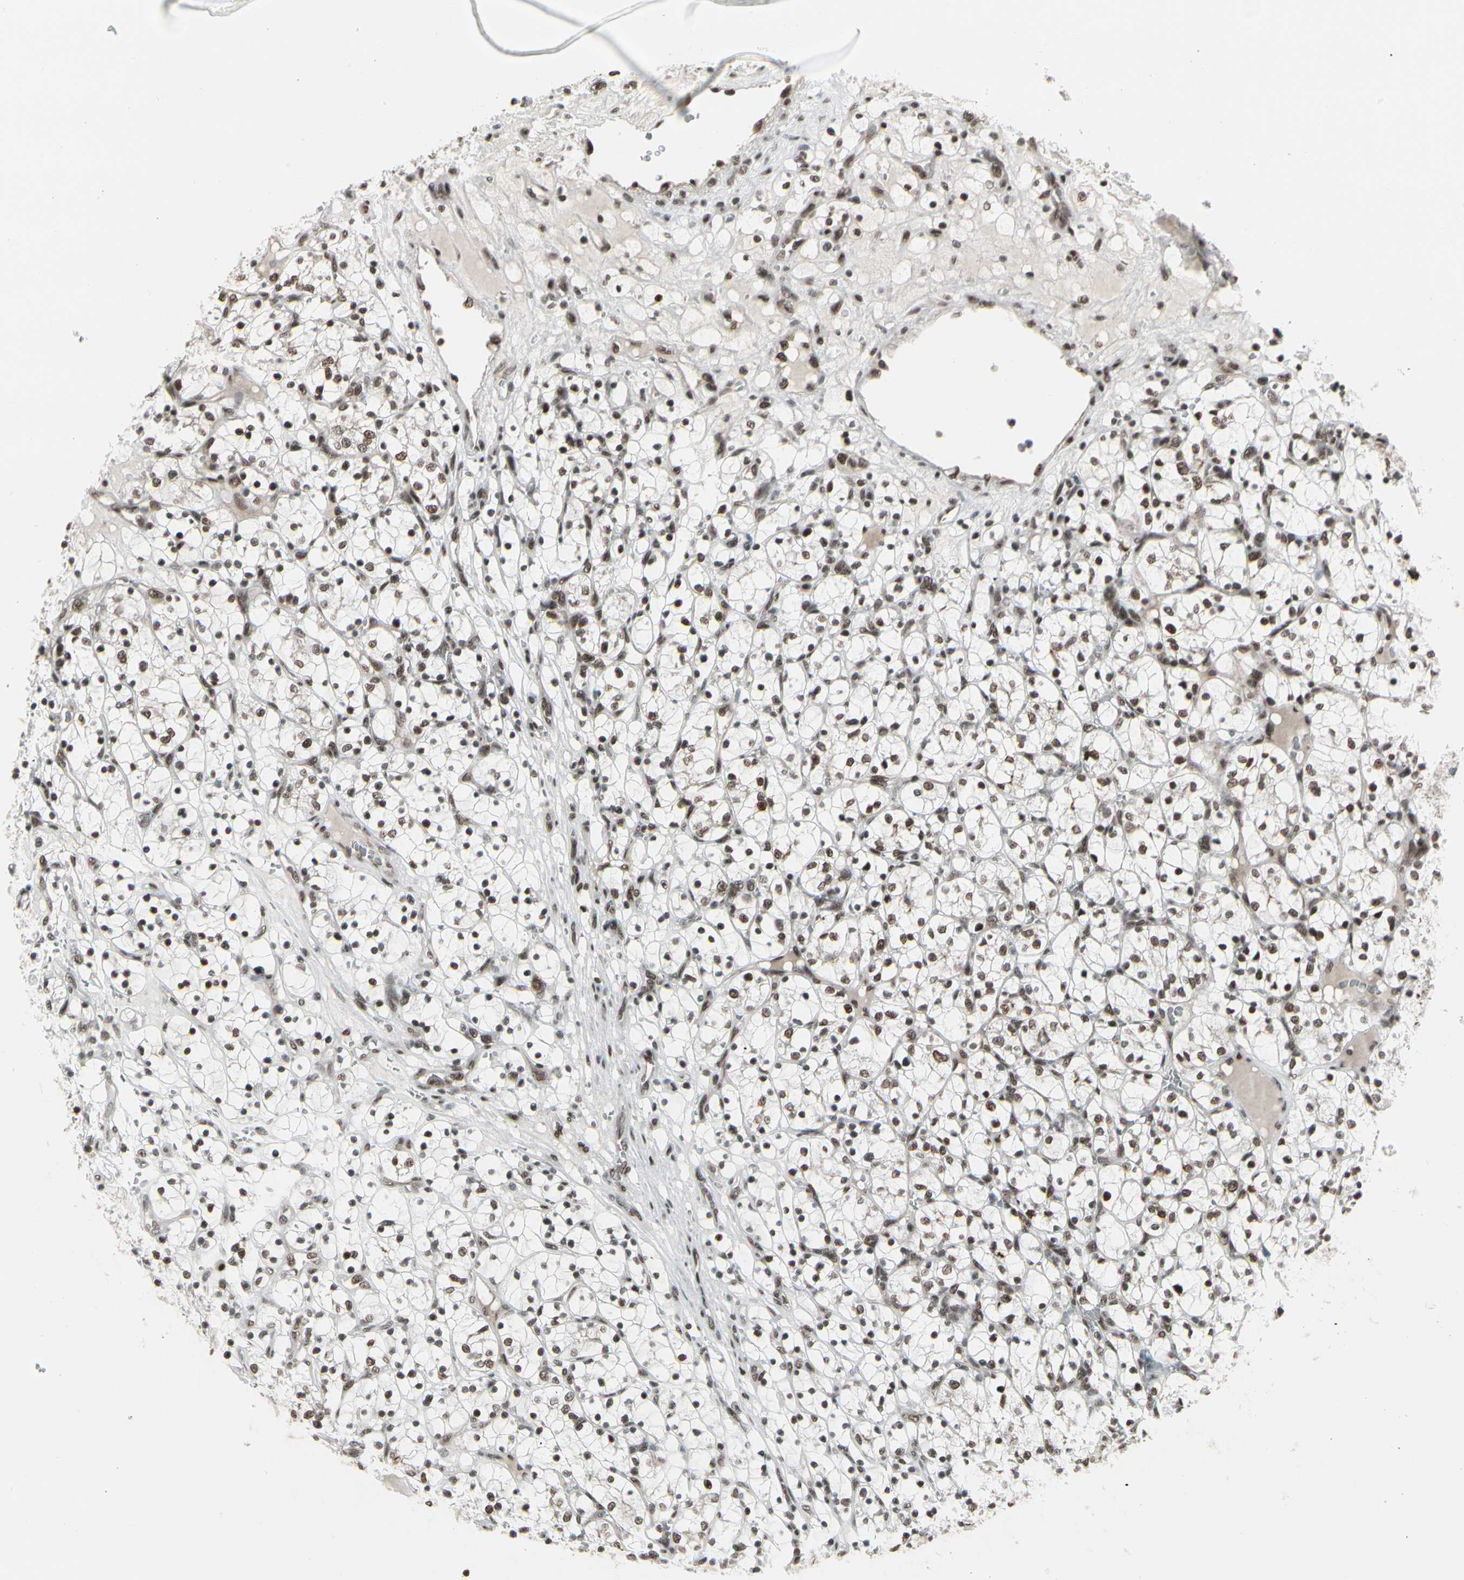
{"staining": {"intensity": "strong", "quantity": ">75%", "location": "nuclear"}, "tissue": "renal cancer", "cell_type": "Tumor cells", "image_type": "cancer", "snomed": [{"axis": "morphology", "description": "Adenocarcinoma, NOS"}, {"axis": "topography", "description": "Kidney"}], "caption": "A brown stain labels strong nuclear expression of a protein in adenocarcinoma (renal) tumor cells.", "gene": "HMG20A", "patient": {"sex": "female", "age": 69}}